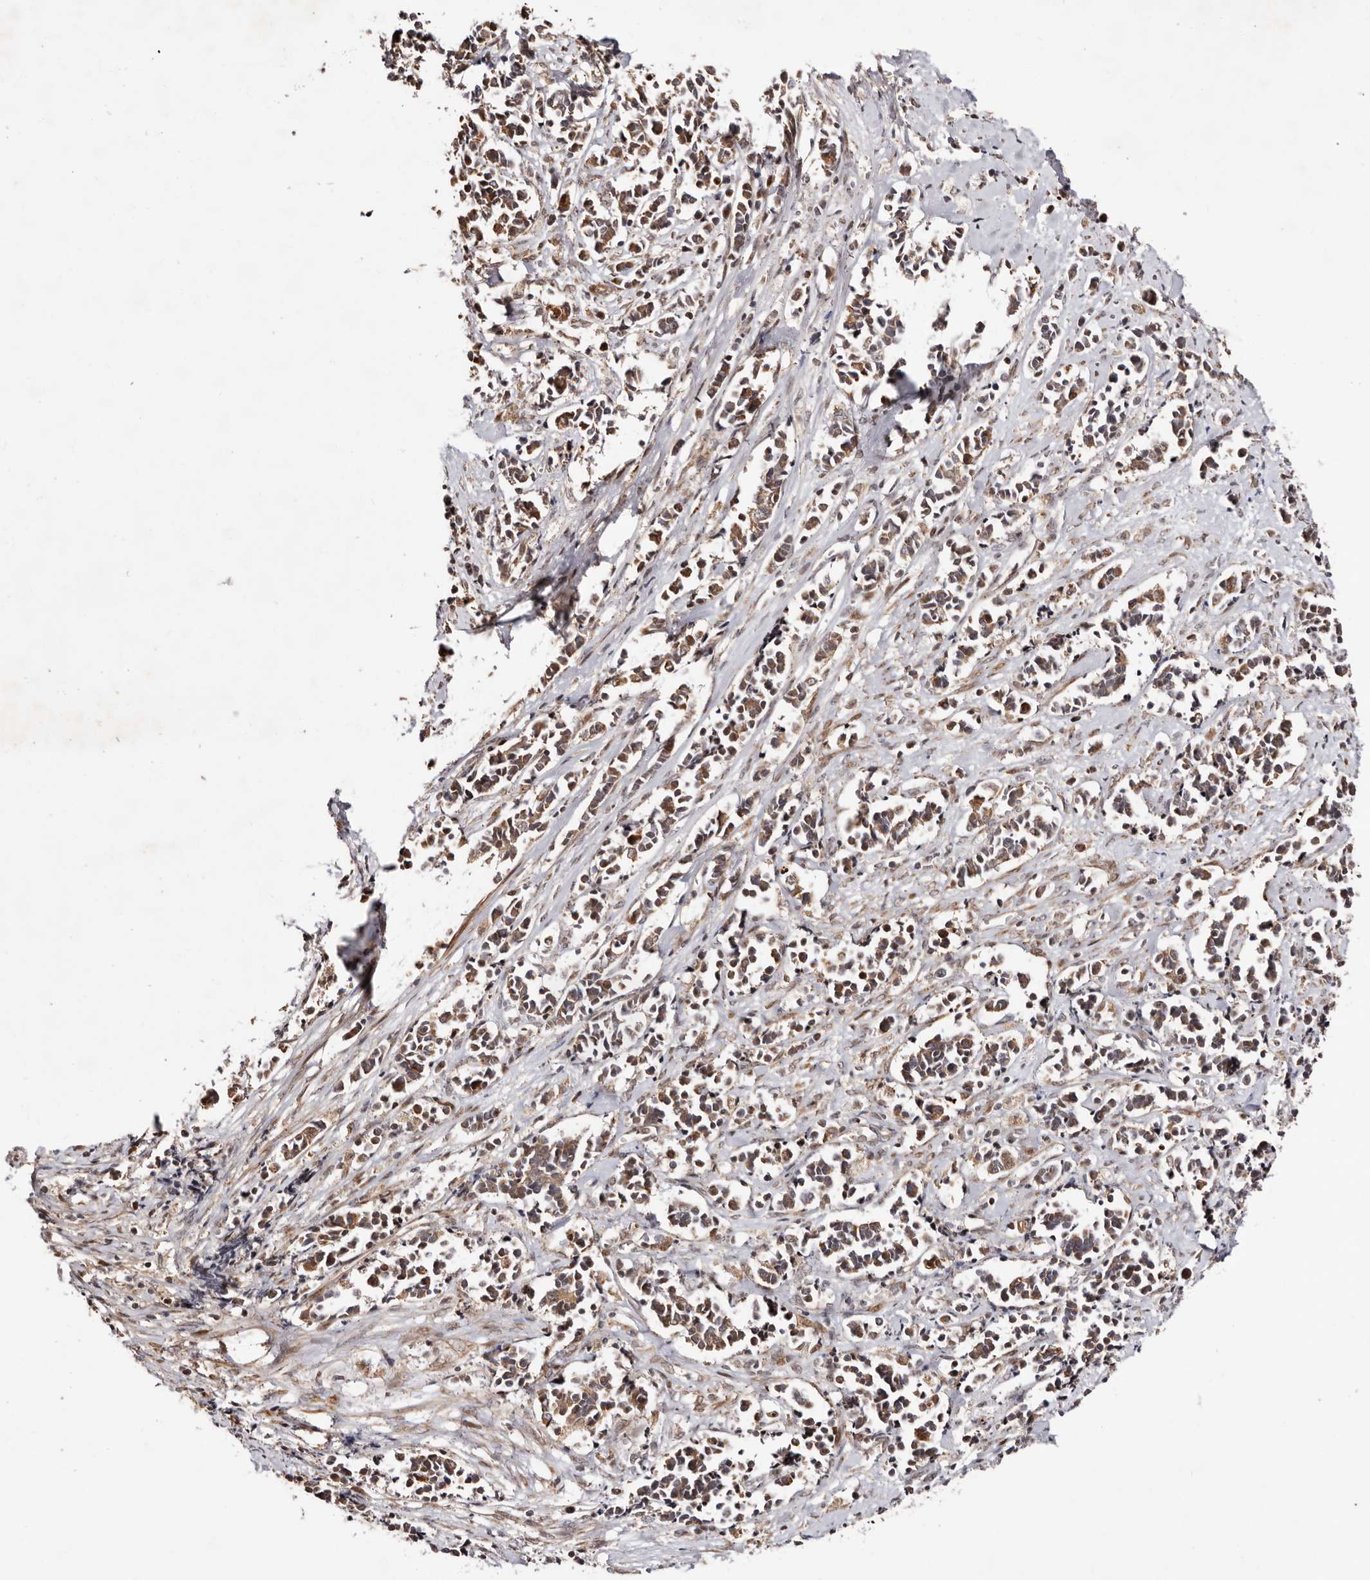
{"staining": {"intensity": "moderate", "quantity": ">75%", "location": "cytoplasmic/membranous"}, "tissue": "cervical cancer", "cell_type": "Tumor cells", "image_type": "cancer", "snomed": [{"axis": "morphology", "description": "Normal tissue, NOS"}, {"axis": "morphology", "description": "Squamous cell carcinoma, NOS"}, {"axis": "topography", "description": "Cervix"}], "caption": "Immunohistochemical staining of human cervical squamous cell carcinoma reveals medium levels of moderate cytoplasmic/membranous expression in about >75% of tumor cells.", "gene": "HIVEP3", "patient": {"sex": "female", "age": 35}}